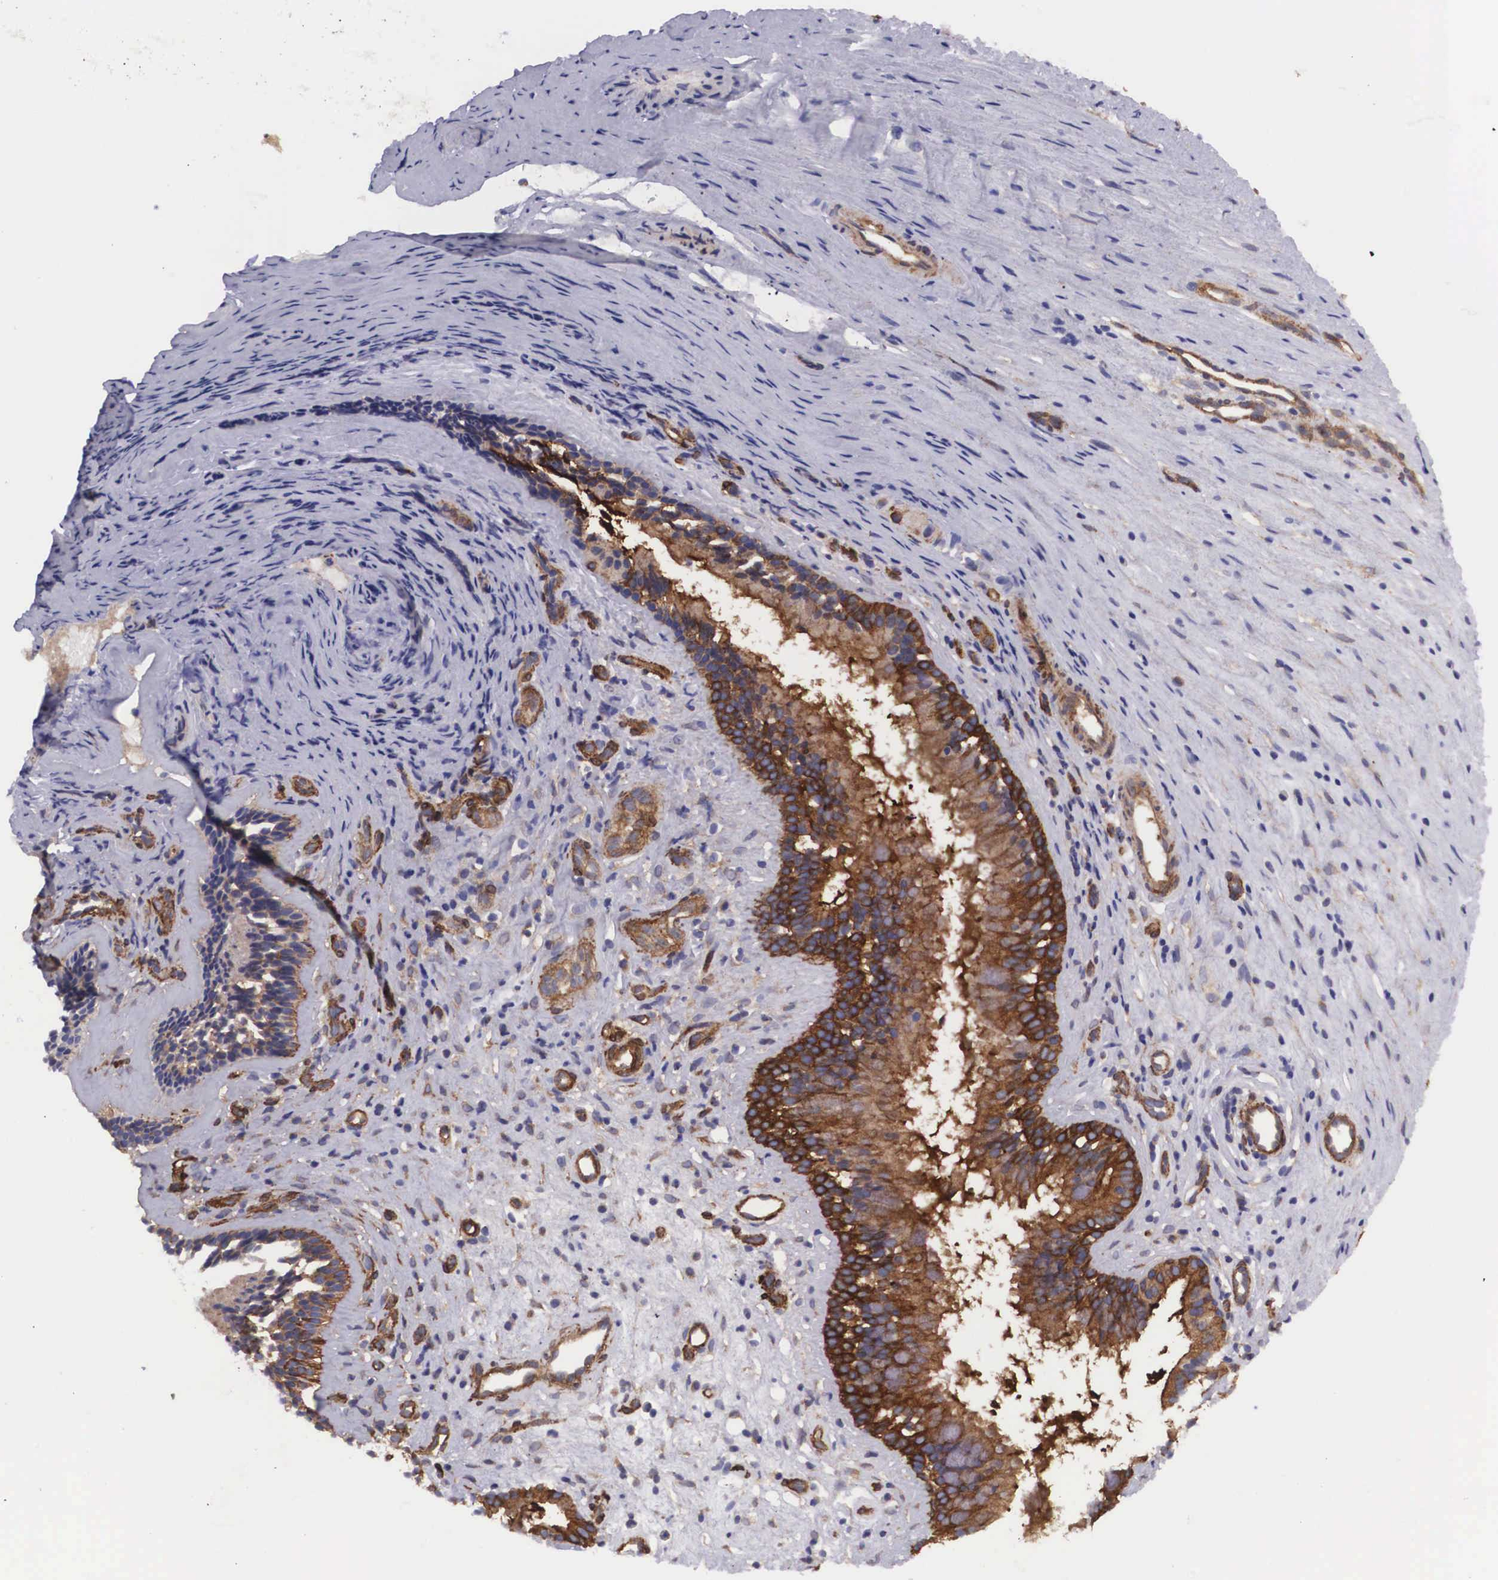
{"staining": {"intensity": "strong", "quantity": ">75%", "location": "cytoplasmic/membranous"}, "tissue": "nasopharynx", "cell_type": "Respiratory epithelial cells", "image_type": "normal", "snomed": [{"axis": "morphology", "description": "Normal tissue, NOS"}, {"axis": "topography", "description": "Nasopharynx"}], "caption": "Protein staining demonstrates strong cytoplasmic/membranous expression in approximately >75% of respiratory epithelial cells in unremarkable nasopharynx.", "gene": "BCAR1", "patient": {"sex": "female", "age": 78}}